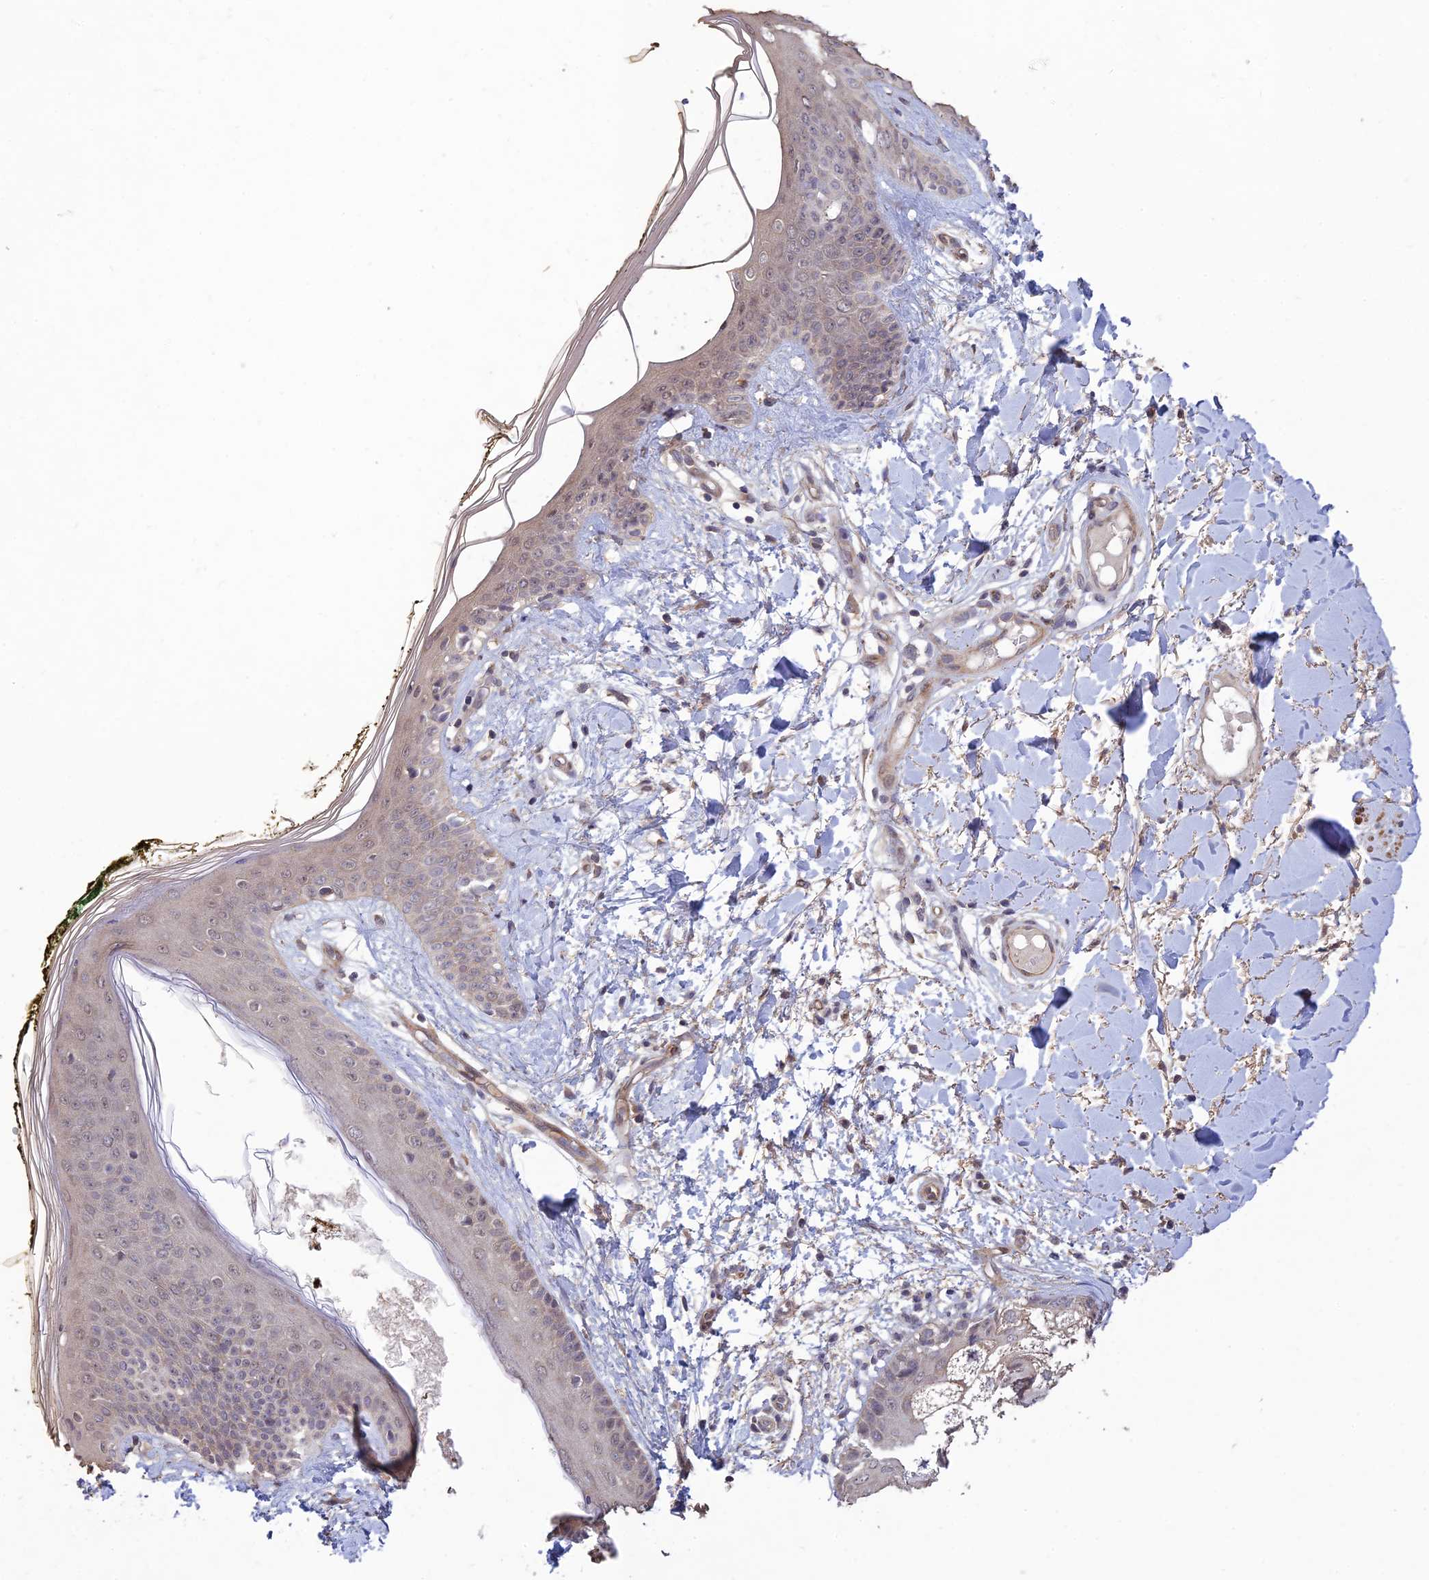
{"staining": {"intensity": "weak", "quantity": ">75%", "location": "cytoplasmic/membranous"}, "tissue": "skin", "cell_type": "Fibroblasts", "image_type": "normal", "snomed": [{"axis": "morphology", "description": "Normal tissue, NOS"}, {"axis": "topography", "description": "Skin"}], "caption": "This histopathology image demonstrates immunohistochemistry (IHC) staining of normal human skin, with low weak cytoplasmic/membranous positivity in approximately >75% of fibroblasts.", "gene": "PAGR1", "patient": {"sex": "female", "age": 34}}